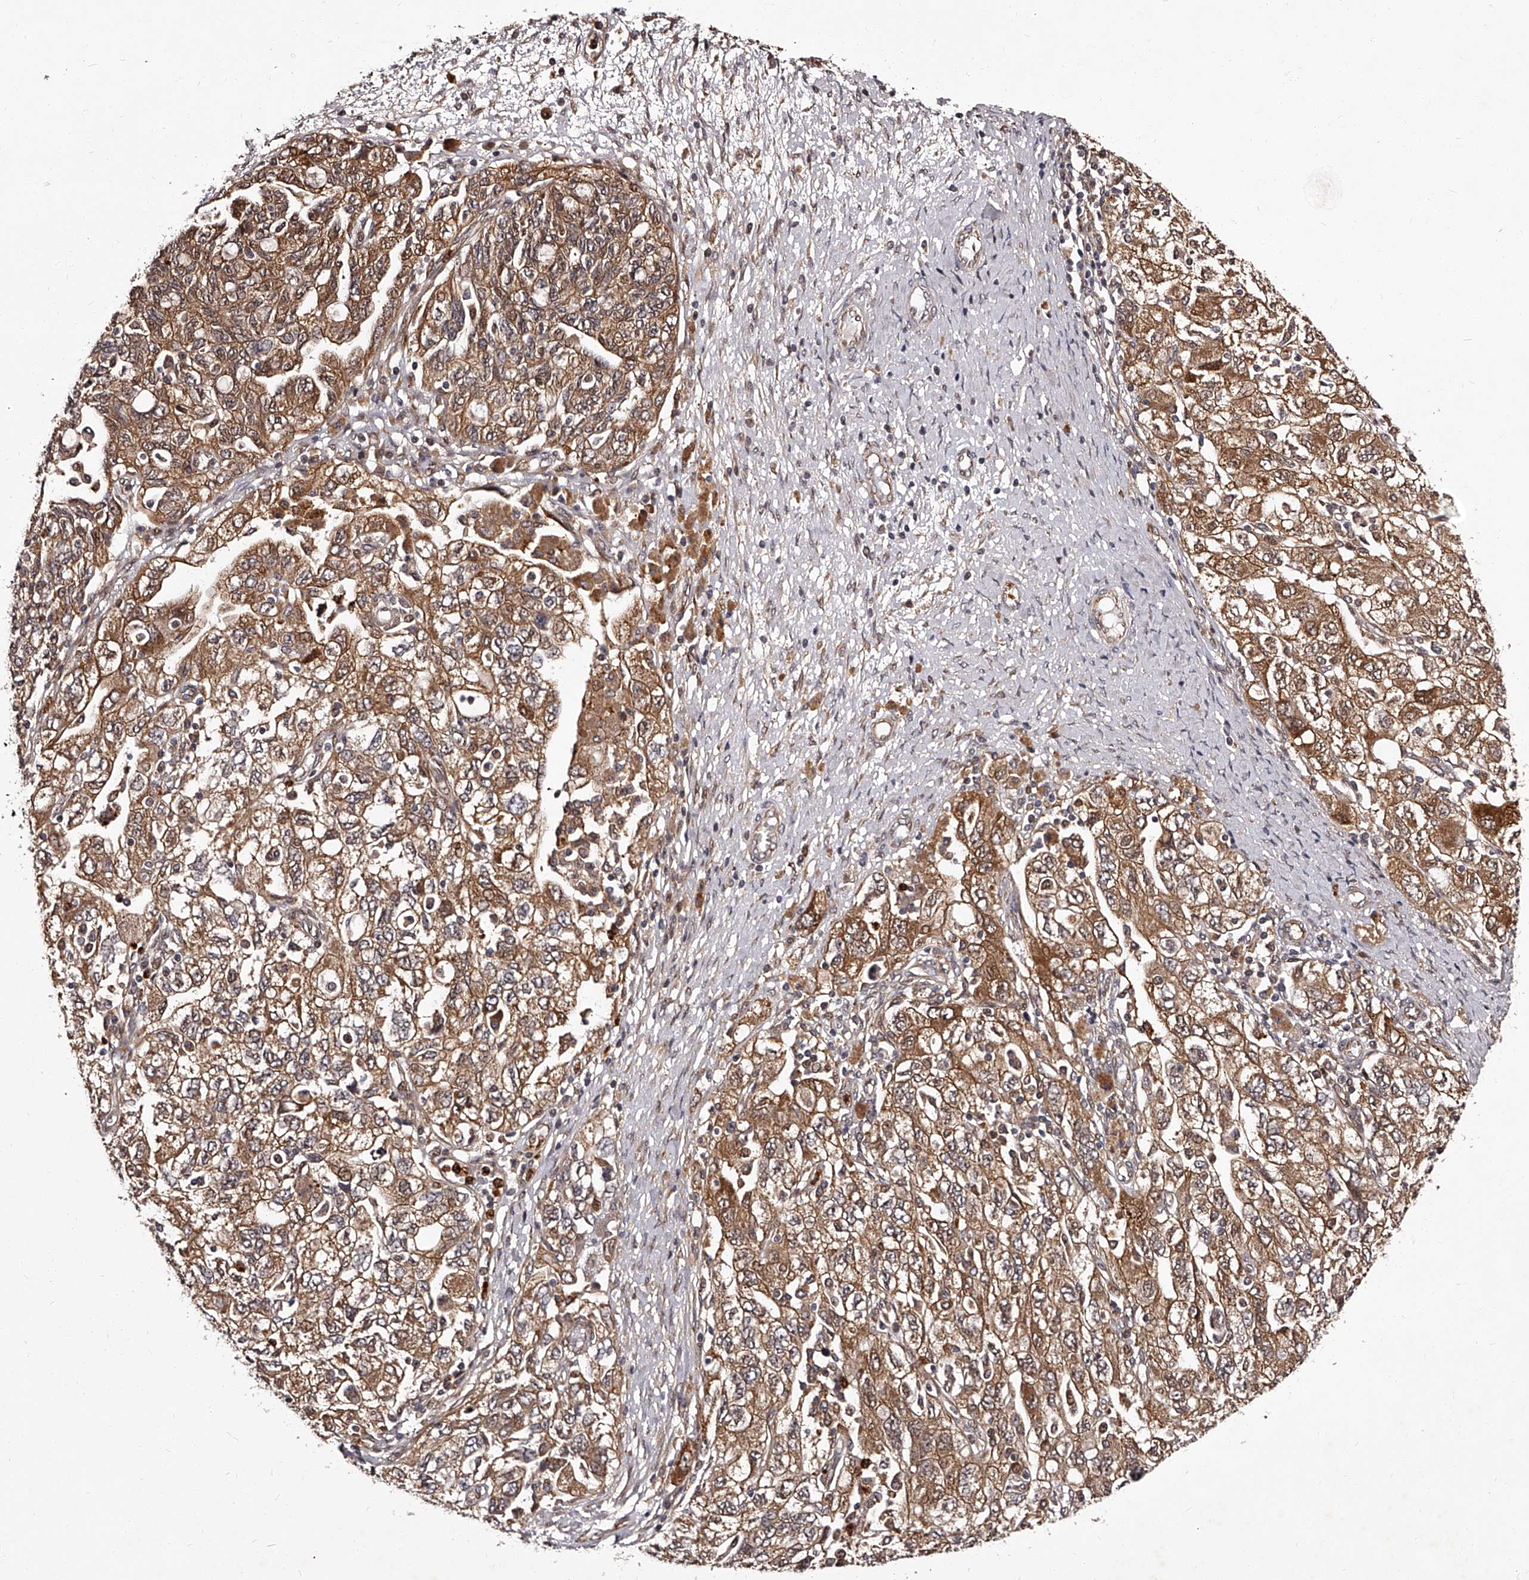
{"staining": {"intensity": "moderate", "quantity": ">75%", "location": "cytoplasmic/membranous"}, "tissue": "ovarian cancer", "cell_type": "Tumor cells", "image_type": "cancer", "snomed": [{"axis": "morphology", "description": "Carcinoma, NOS"}, {"axis": "morphology", "description": "Cystadenocarcinoma, serous, NOS"}, {"axis": "topography", "description": "Ovary"}], "caption": "Ovarian cancer stained with a brown dye exhibits moderate cytoplasmic/membranous positive expression in about >75% of tumor cells.", "gene": "RSC1A1", "patient": {"sex": "female", "age": 69}}